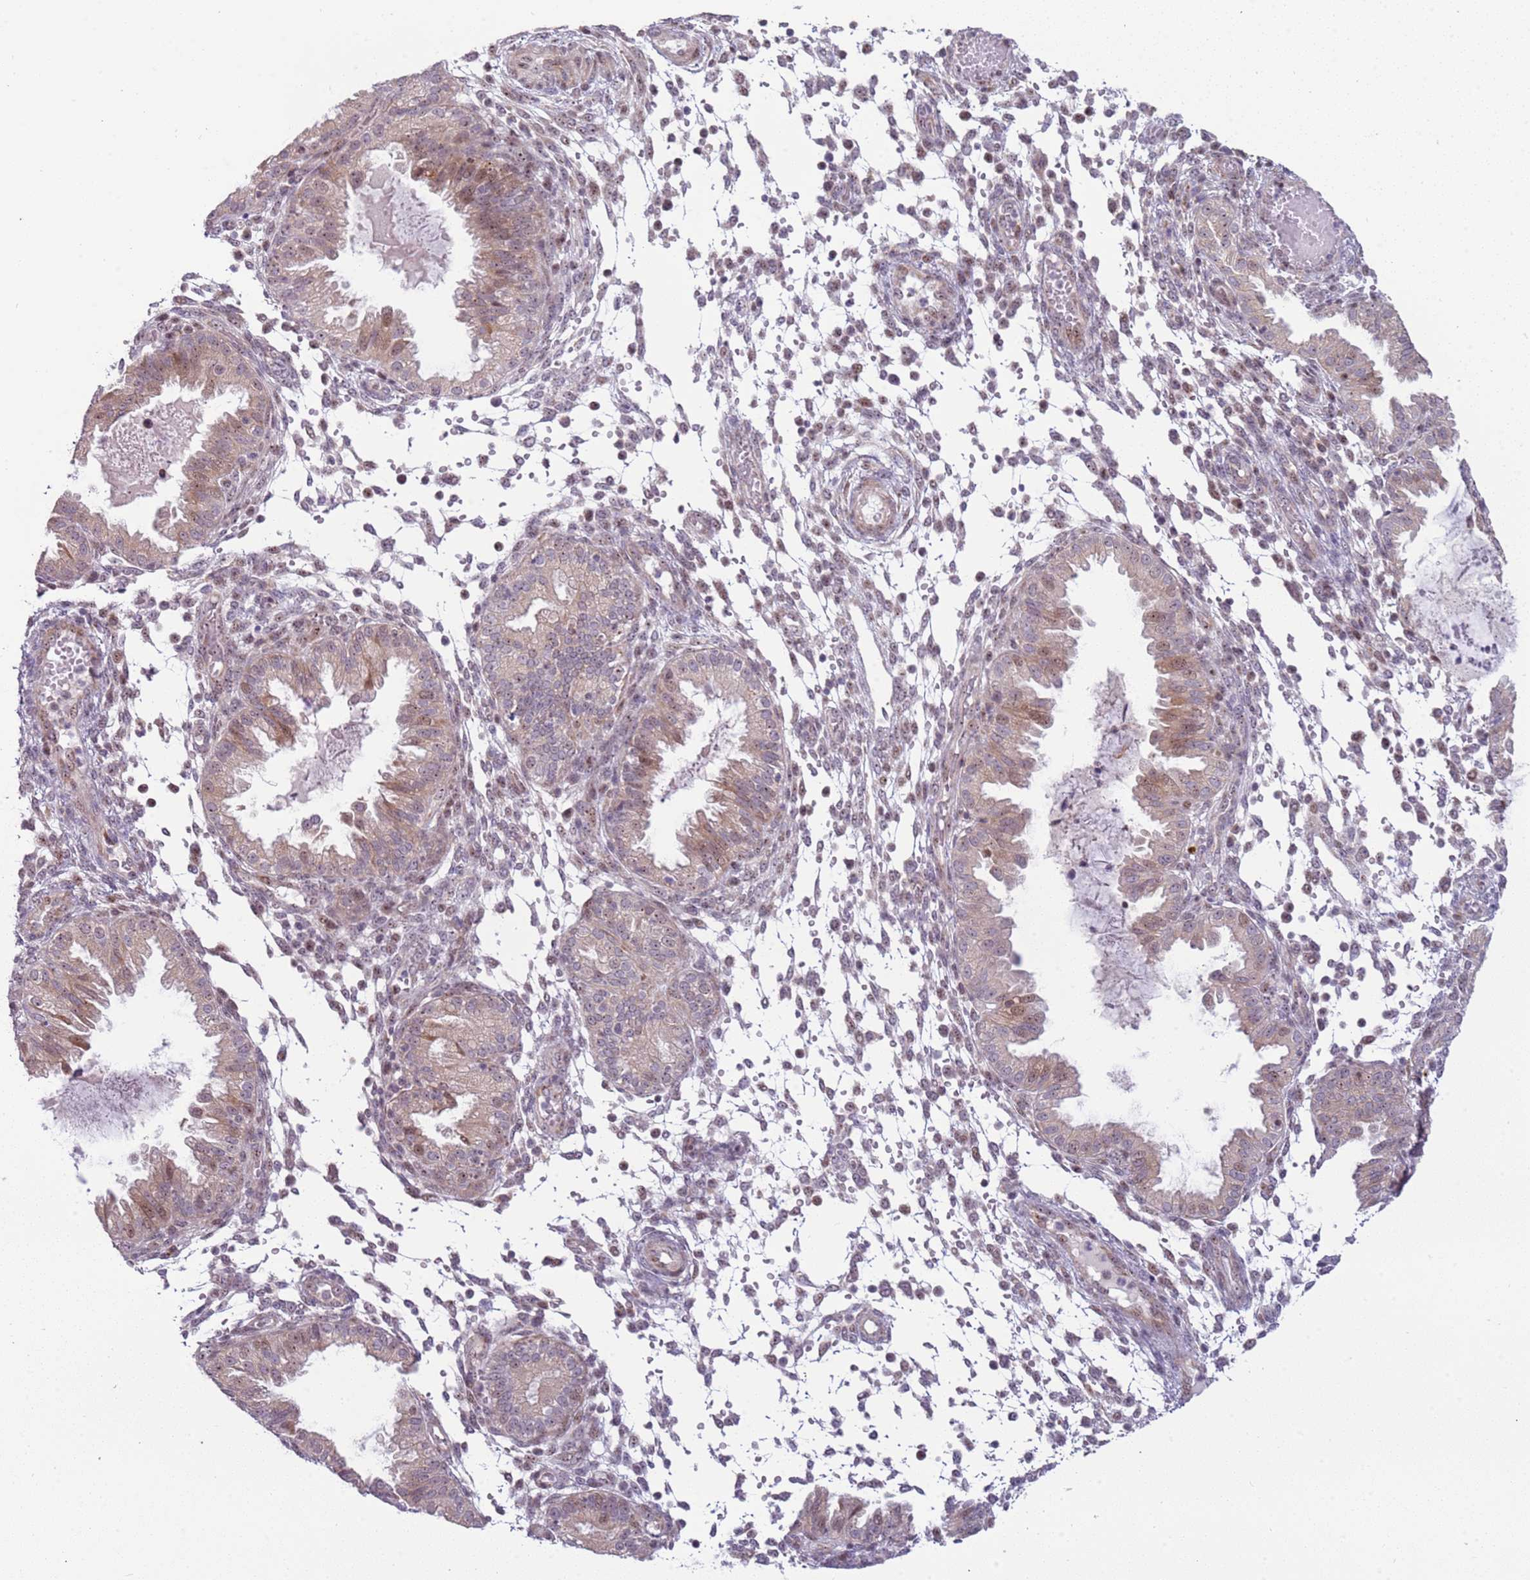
{"staining": {"intensity": "weak", "quantity": "25%-75%", "location": "nuclear"}, "tissue": "endometrium", "cell_type": "Cells in endometrial stroma", "image_type": "normal", "snomed": [{"axis": "morphology", "description": "Normal tissue, NOS"}, {"axis": "topography", "description": "Endometrium"}], "caption": "This micrograph reveals normal endometrium stained with immunohistochemistry to label a protein in brown. The nuclear of cells in endometrial stroma show weak positivity for the protein. Nuclei are counter-stained blue.", "gene": "UCMA", "patient": {"sex": "female", "age": 33}}